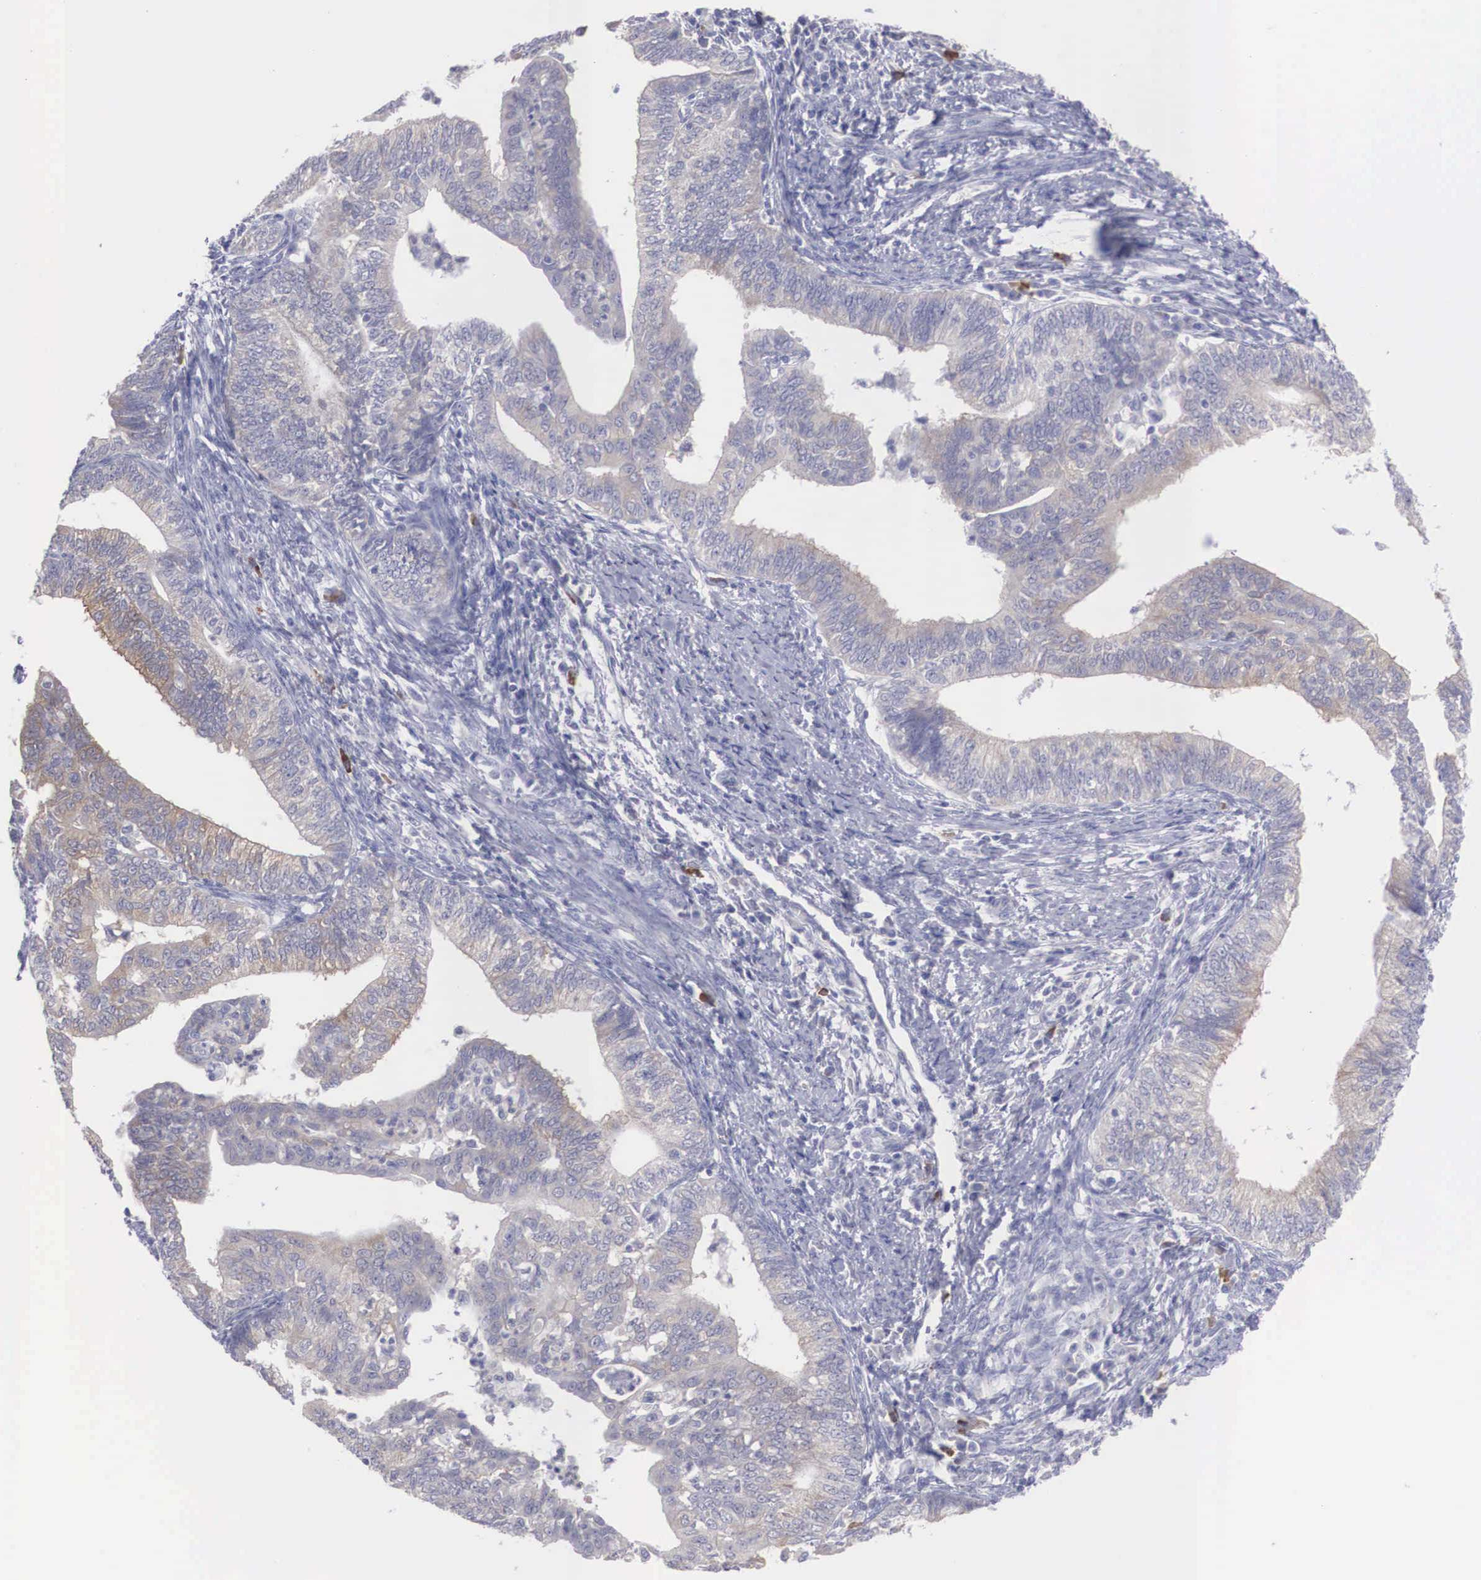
{"staining": {"intensity": "weak", "quantity": "25%-75%", "location": "cytoplasmic/membranous"}, "tissue": "endometrial cancer", "cell_type": "Tumor cells", "image_type": "cancer", "snomed": [{"axis": "morphology", "description": "Adenocarcinoma, NOS"}, {"axis": "topography", "description": "Endometrium"}], "caption": "The histopathology image shows staining of endometrial cancer, revealing weak cytoplasmic/membranous protein expression (brown color) within tumor cells. (Brightfield microscopy of DAB IHC at high magnification).", "gene": "REPS2", "patient": {"sex": "female", "age": 66}}